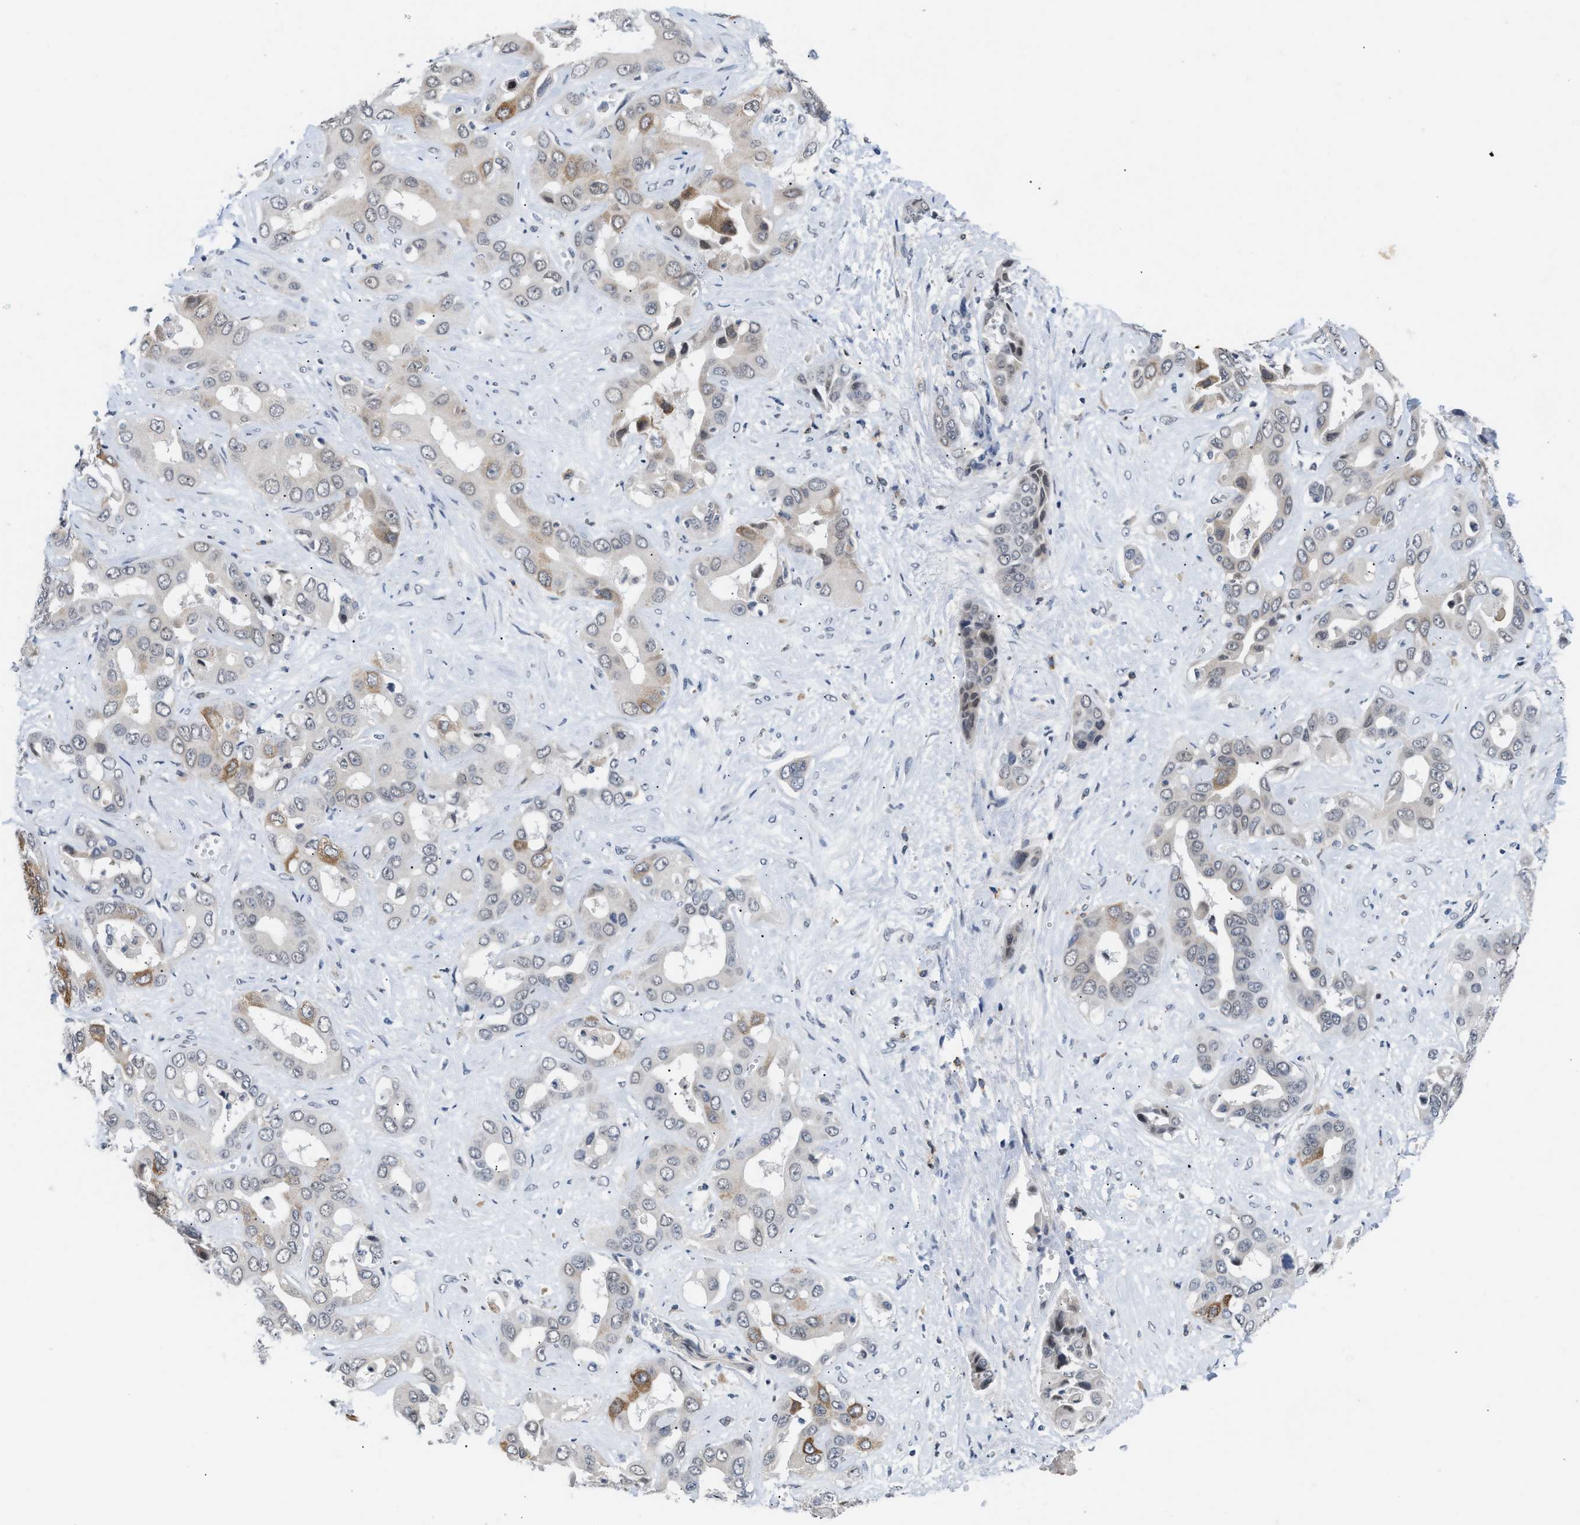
{"staining": {"intensity": "moderate", "quantity": "<25%", "location": "cytoplasmic/membranous"}, "tissue": "liver cancer", "cell_type": "Tumor cells", "image_type": "cancer", "snomed": [{"axis": "morphology", "description": "Cholangiocarcinoma"}, {"axis": "topography", "description": "Liver"}], "caption": "Immunohistochemistry (IHC) histopathology image of human liver cancer (cholangiocarcinoma) stained for a protein (brown), which demonstrates low levels of moderate cytoplasmic/membranous expression in approximately <25% of tumor cells.", "gene": "TXNRD3", "patient": {"sex": "female", "age": 52}}